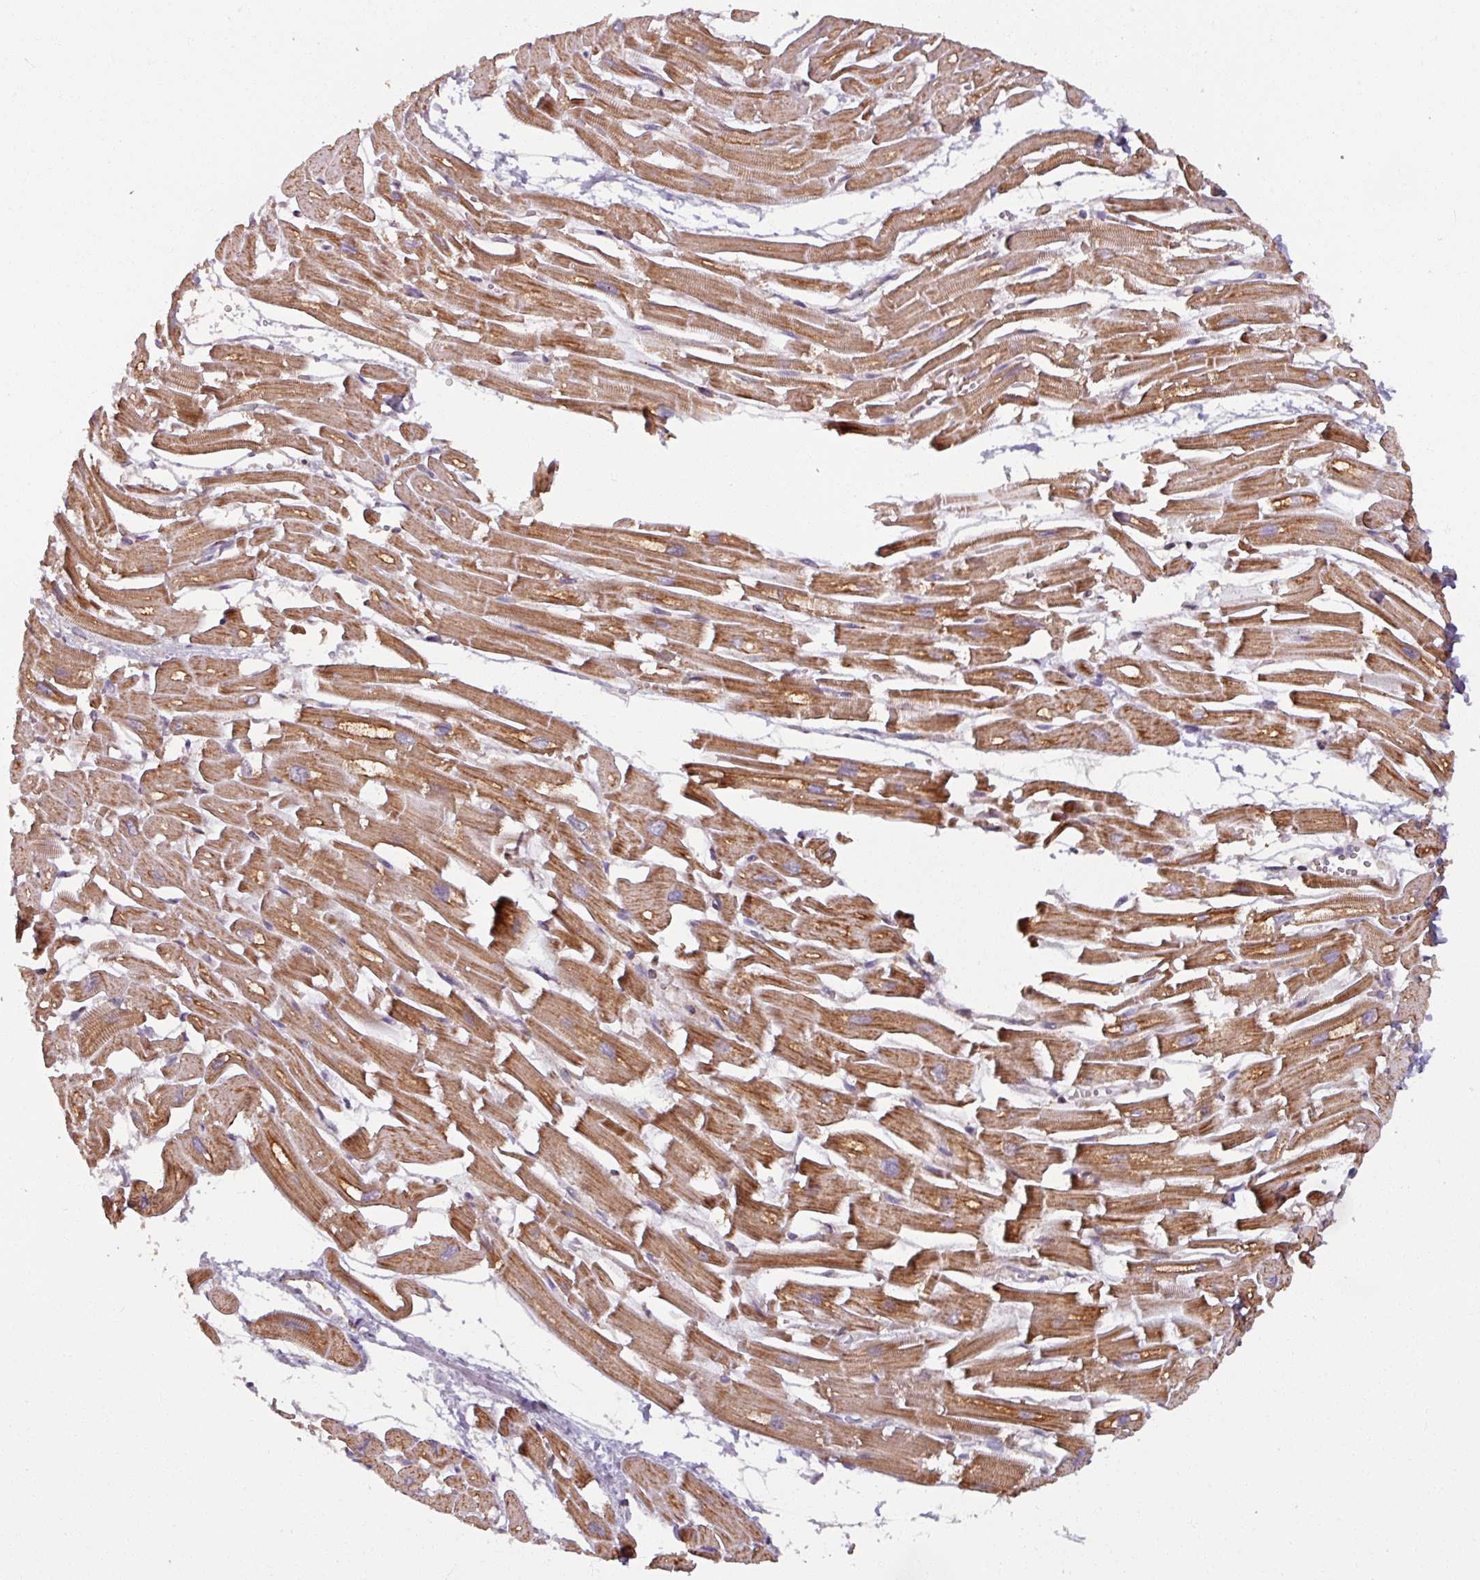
{"staining": {"intensity": "moderate", "quantity": ">75%", "location": "cytoplasmic/membranous"}, "tissue": "heart muscle", "cell_type": "Cardiomyocytes", "image_type": "normal", "snomed": [{"axis": "morphology", "description": "Normal tissue, NOS"}, {"axis": "topography", "description": "Heart"}], "caption": "Unremarkable heart muscle shows moderate cytoplasmic/membranous staining in about >75% of cardiomyocytes.", "gene": "MAGT1", "patient": {"sex": "male", "age": 54}}